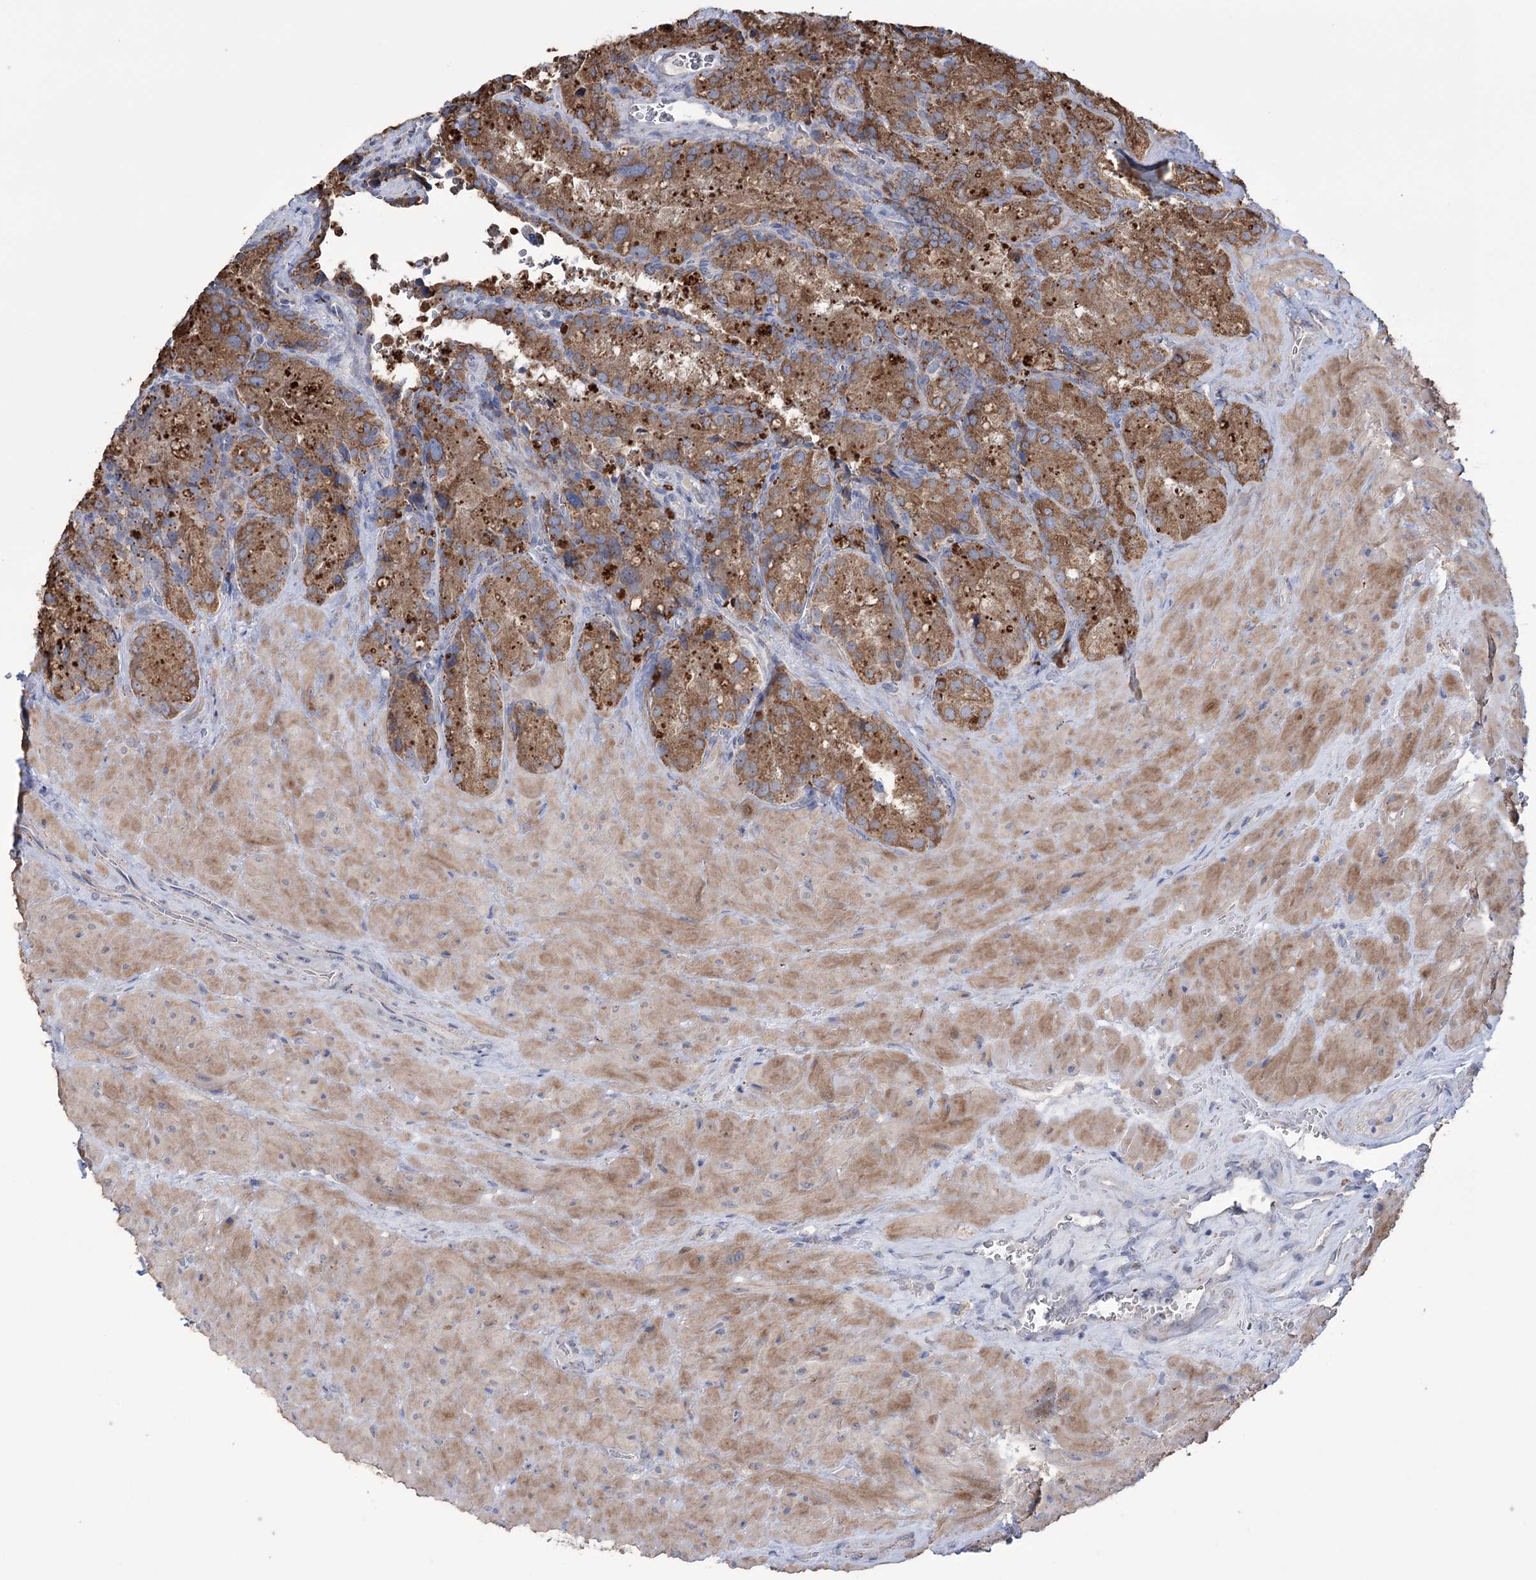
{"staining": {"intensity": "strong", "quantity": ">75%", "location": "cytoplasmic/membranous"}, "tissue": "seminal vesicle", "cell_type": "Glandular cells", "image_type": "normal", "snomed": [{"axis": "morphology", "description": "Normal tissue, NOS"}, {"axis": "topography", "description": "Seminal veicle"}], "caption": "An image showing strong cytoplasmic/membranous staining in approximately >75% of glandular cells in normal seminal vesicle, as visualized by brown immunohistochemical staining.", "gene": "TRIM71", "patient": {"sex": "male", "age": 62}}